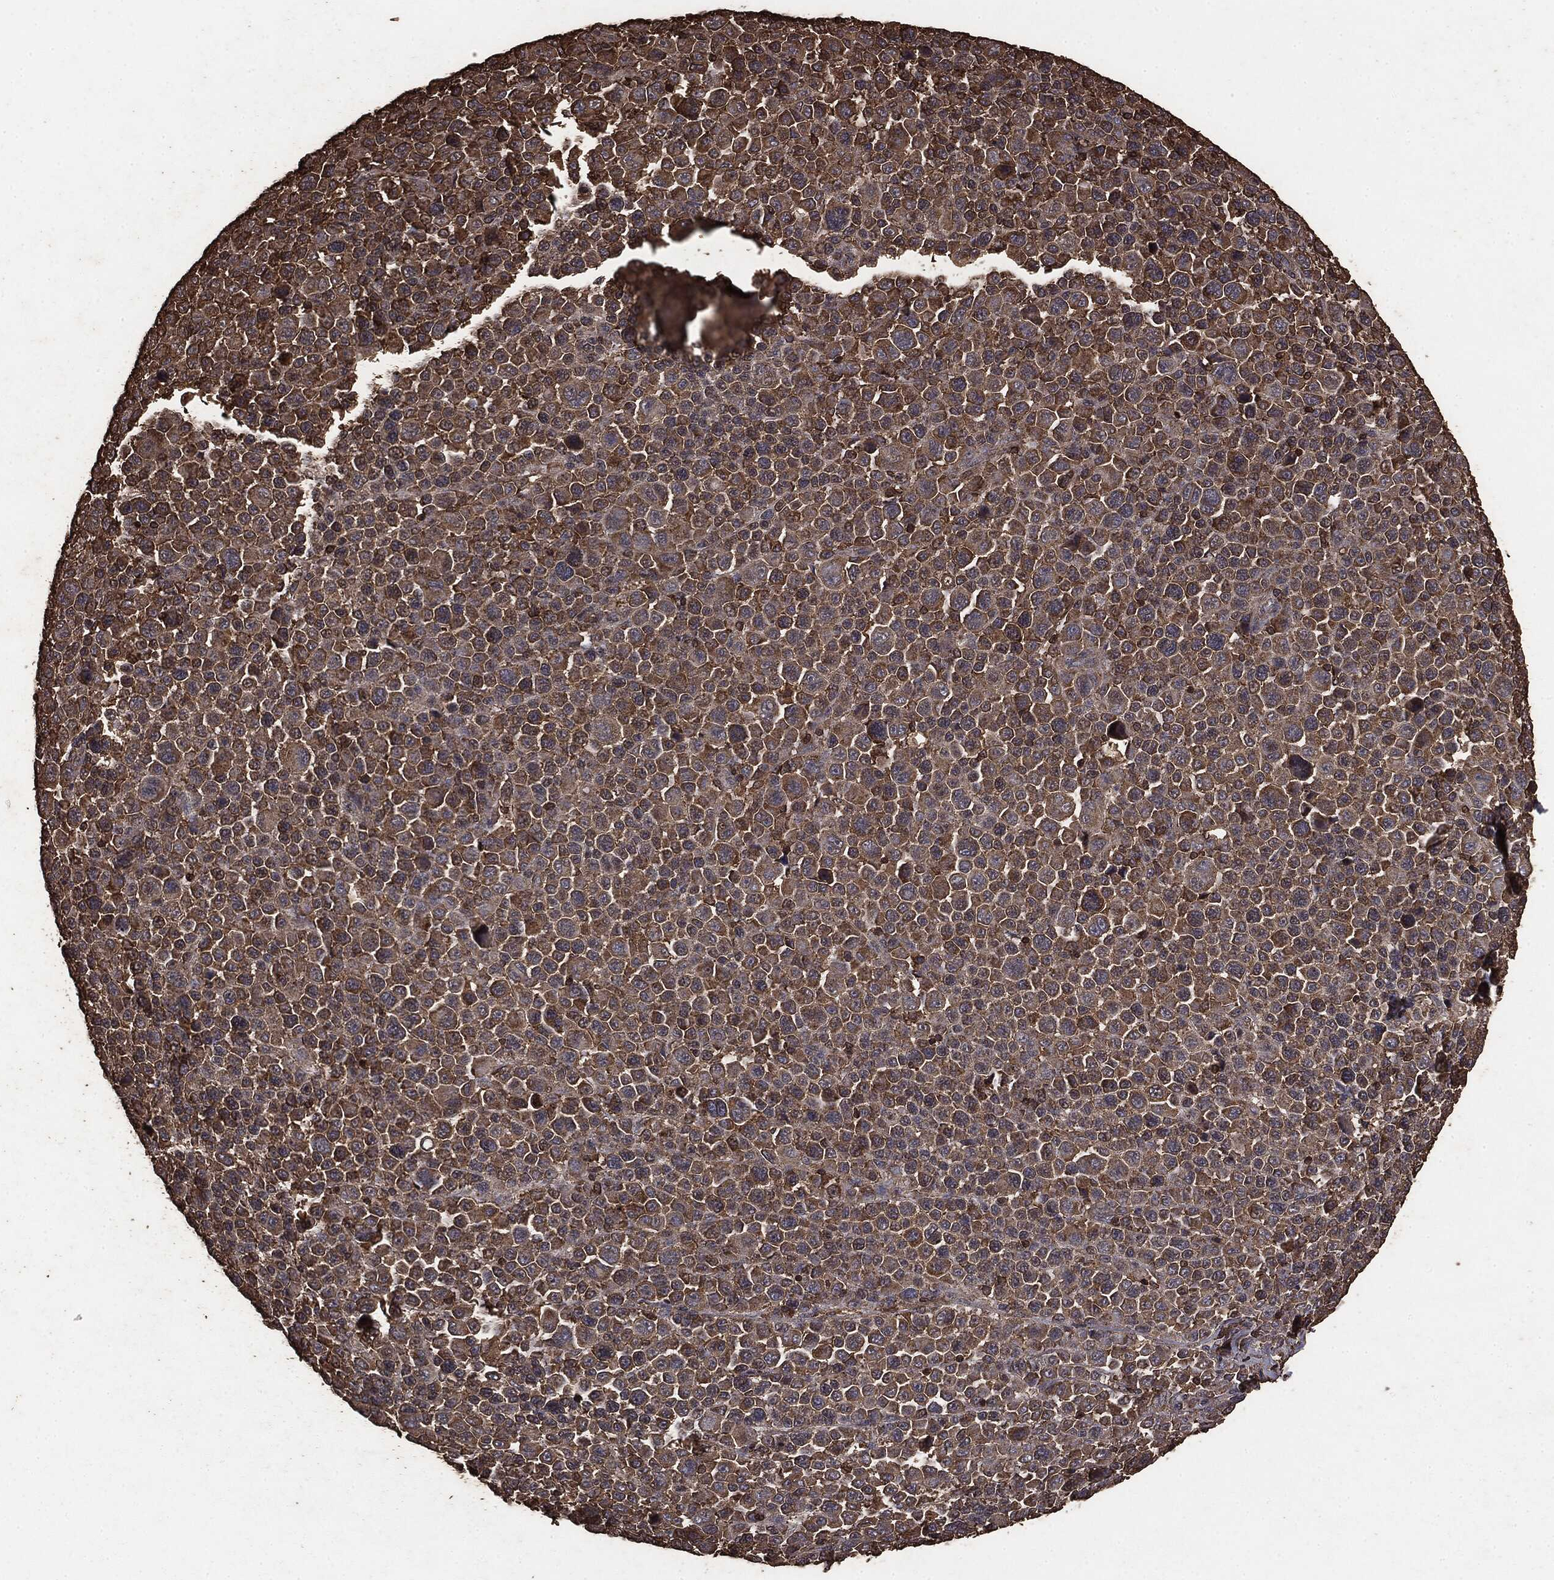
{"staining": {"intensity": "moderate", "quantity": "25%-75%", "location": "cytoplasmic/membranous"}, "tissue": "melanoma", "cell_type": "Tumor cells", "image_type": "cancer", "snomed": [{"axis": "morphology", "description": "Malignant melanoma, NOS"}, {"axis": "topography", "description": "Skin"}], "caption": "Moderate cytoplasmic/membranous protein positivity is seen in about 25%-75% of tumor cells in melanoma.", "gene": "MTOR", "patient": {"sex": "female", "age": 57}}